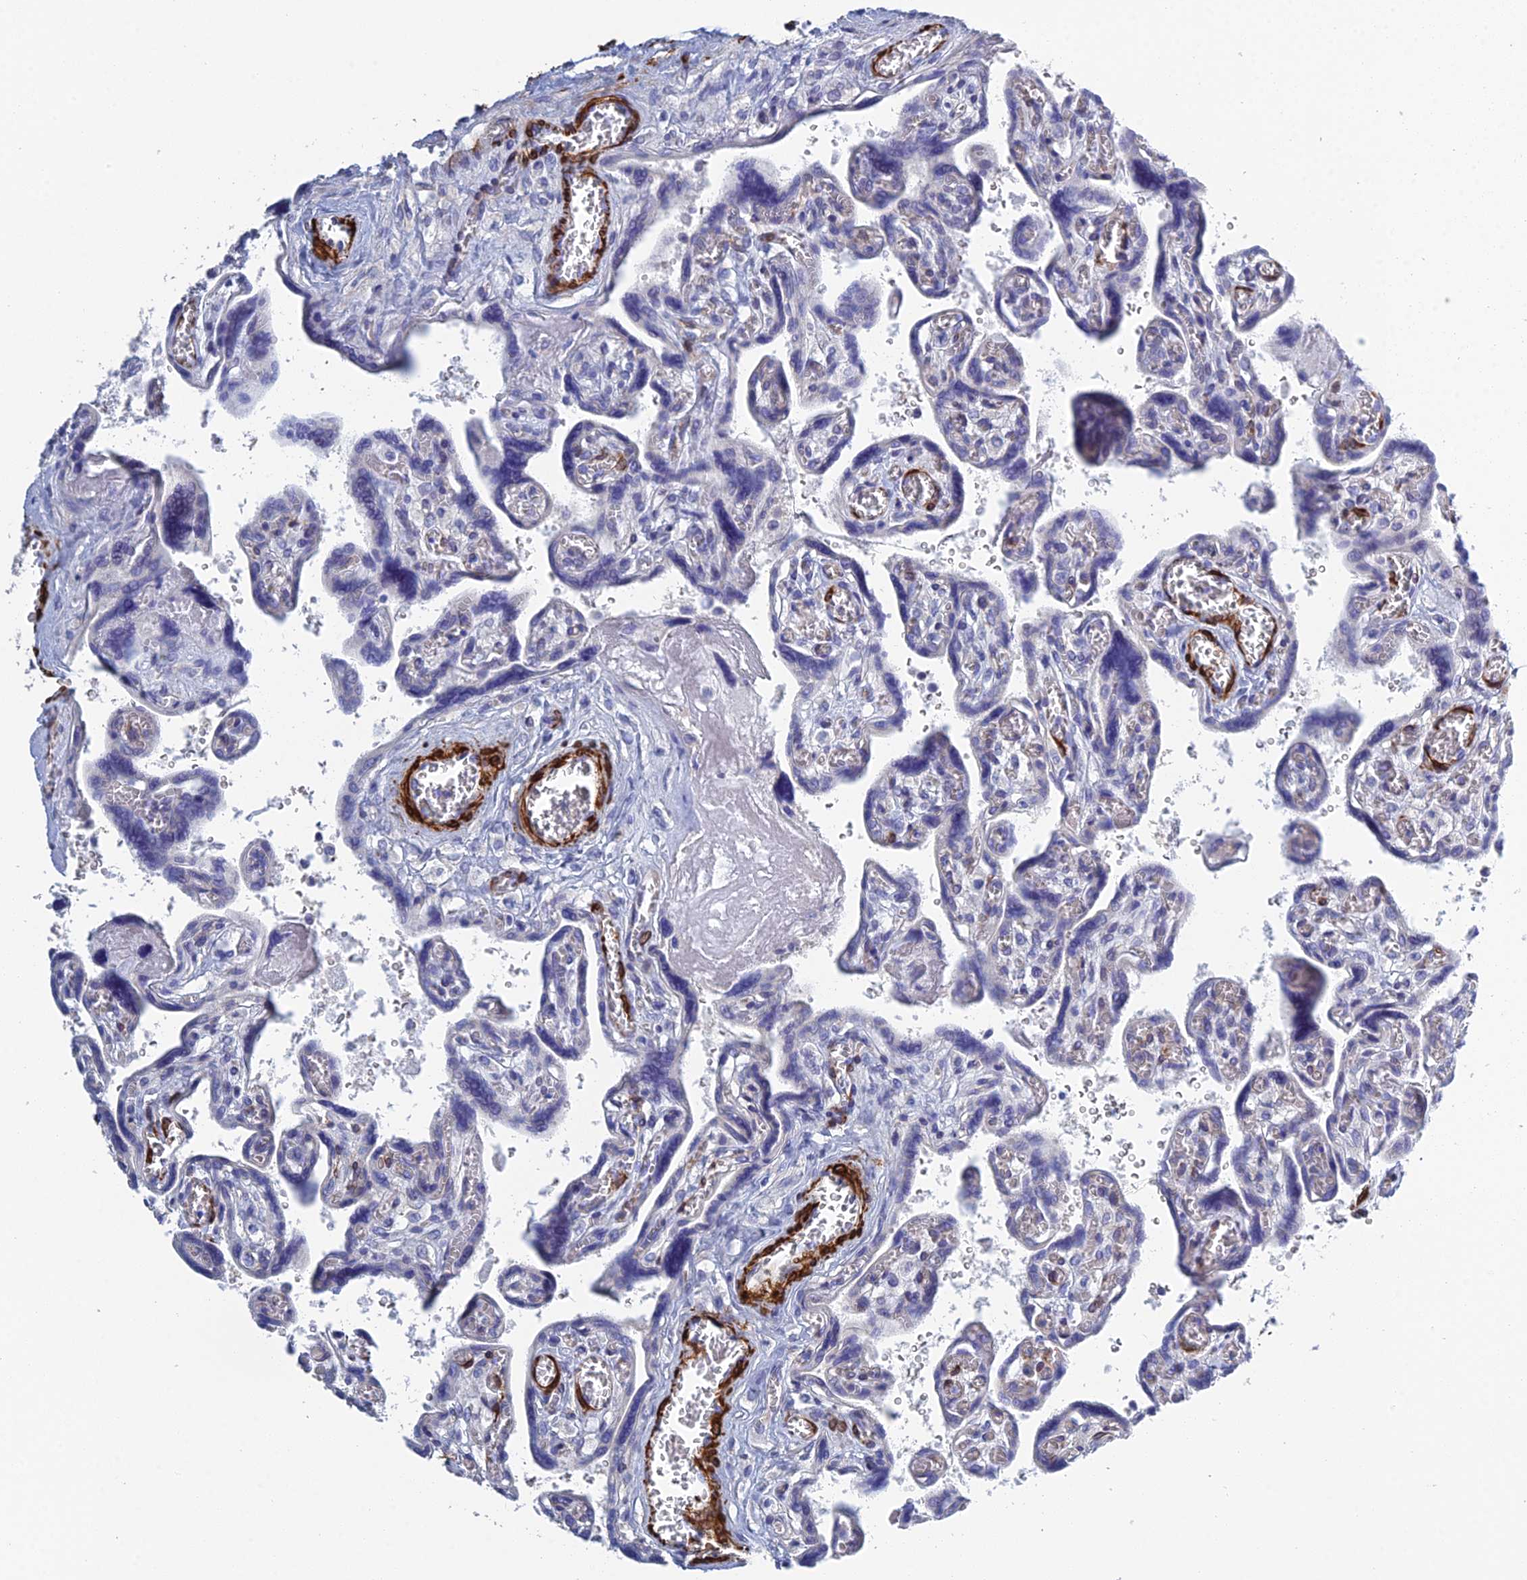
{"staining": {"intensity": "negative", "quantity": "none", "location": "none"}, "tissue": "placenta", "cell_type": "Trophoblastic cells", "image_type": "normal", "snomed": [{"axis": "morphology", "description": "Normal tissue, NOS"}, {"axis": "topography", "description": "Placenta"}], "caption": "Trophoblastic cells are negative for protein expression in normal human placenta. The staining was performed using DAB to visualize the protein expression in brown, while the nuclei were stained in blue with hematoxylin (Magnification: 20x).", "gene": "PCDHA8", "patient": {"sex": "female", "age": 39}}